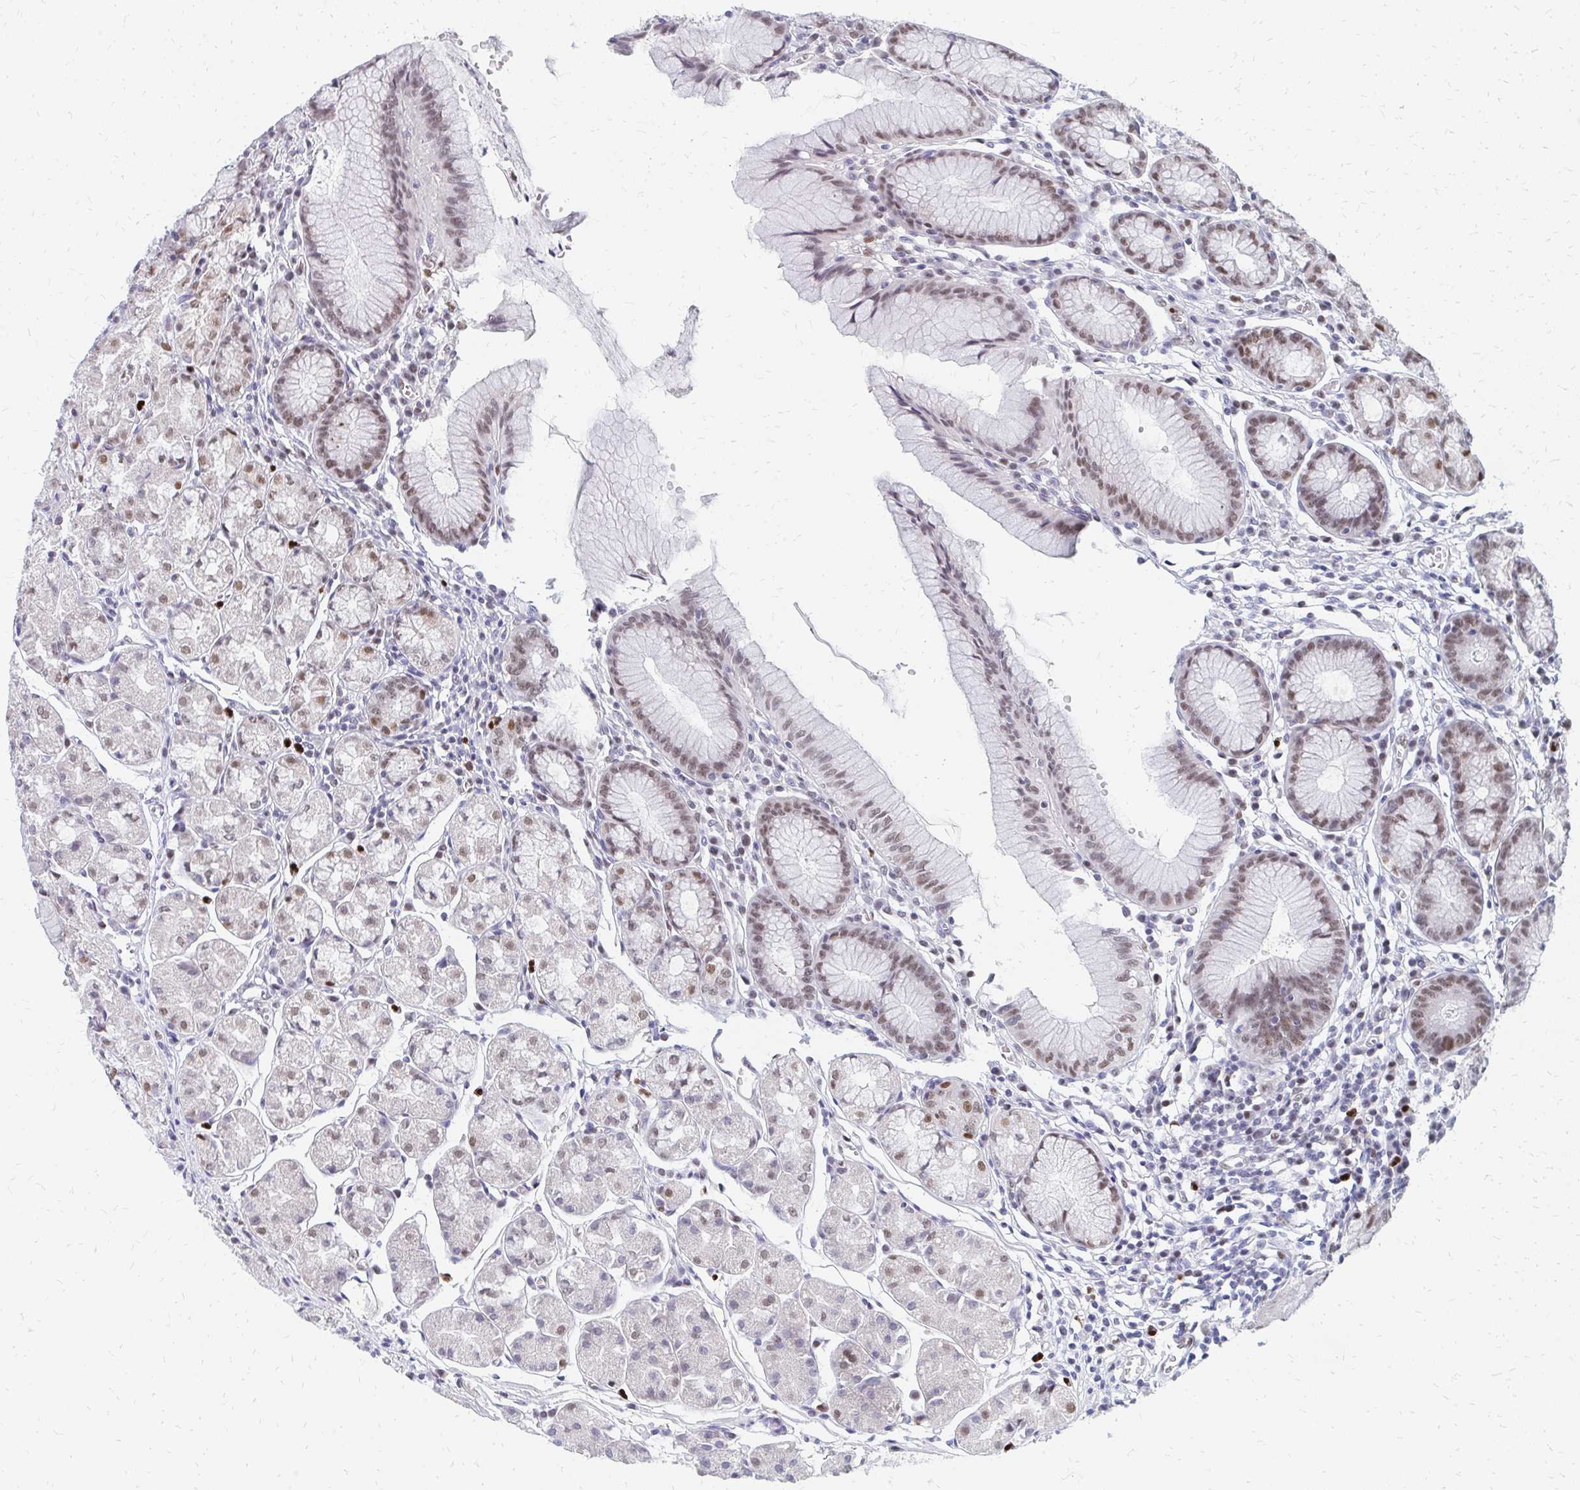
{"staining": {"intensity": "moderate", "quantity": ">75%", "location": "nuclear"}, "tissue": "stomach", "cell_type": "Glandular cells", "image_type": "normal", "snomed": [{"axis": "morphology", "description": "Normal tissue, NOS"}, {"axis": "topography", "description": "Stomach"}], "caption": "This histopathology image exhibits immunohistochemistry staining of unremarkable human stomach, with medium moderate nuclear expression in approximately >75% of glandular cells.", "gene": "PLK3", "patient": {"sex": "male", "age": 55}}